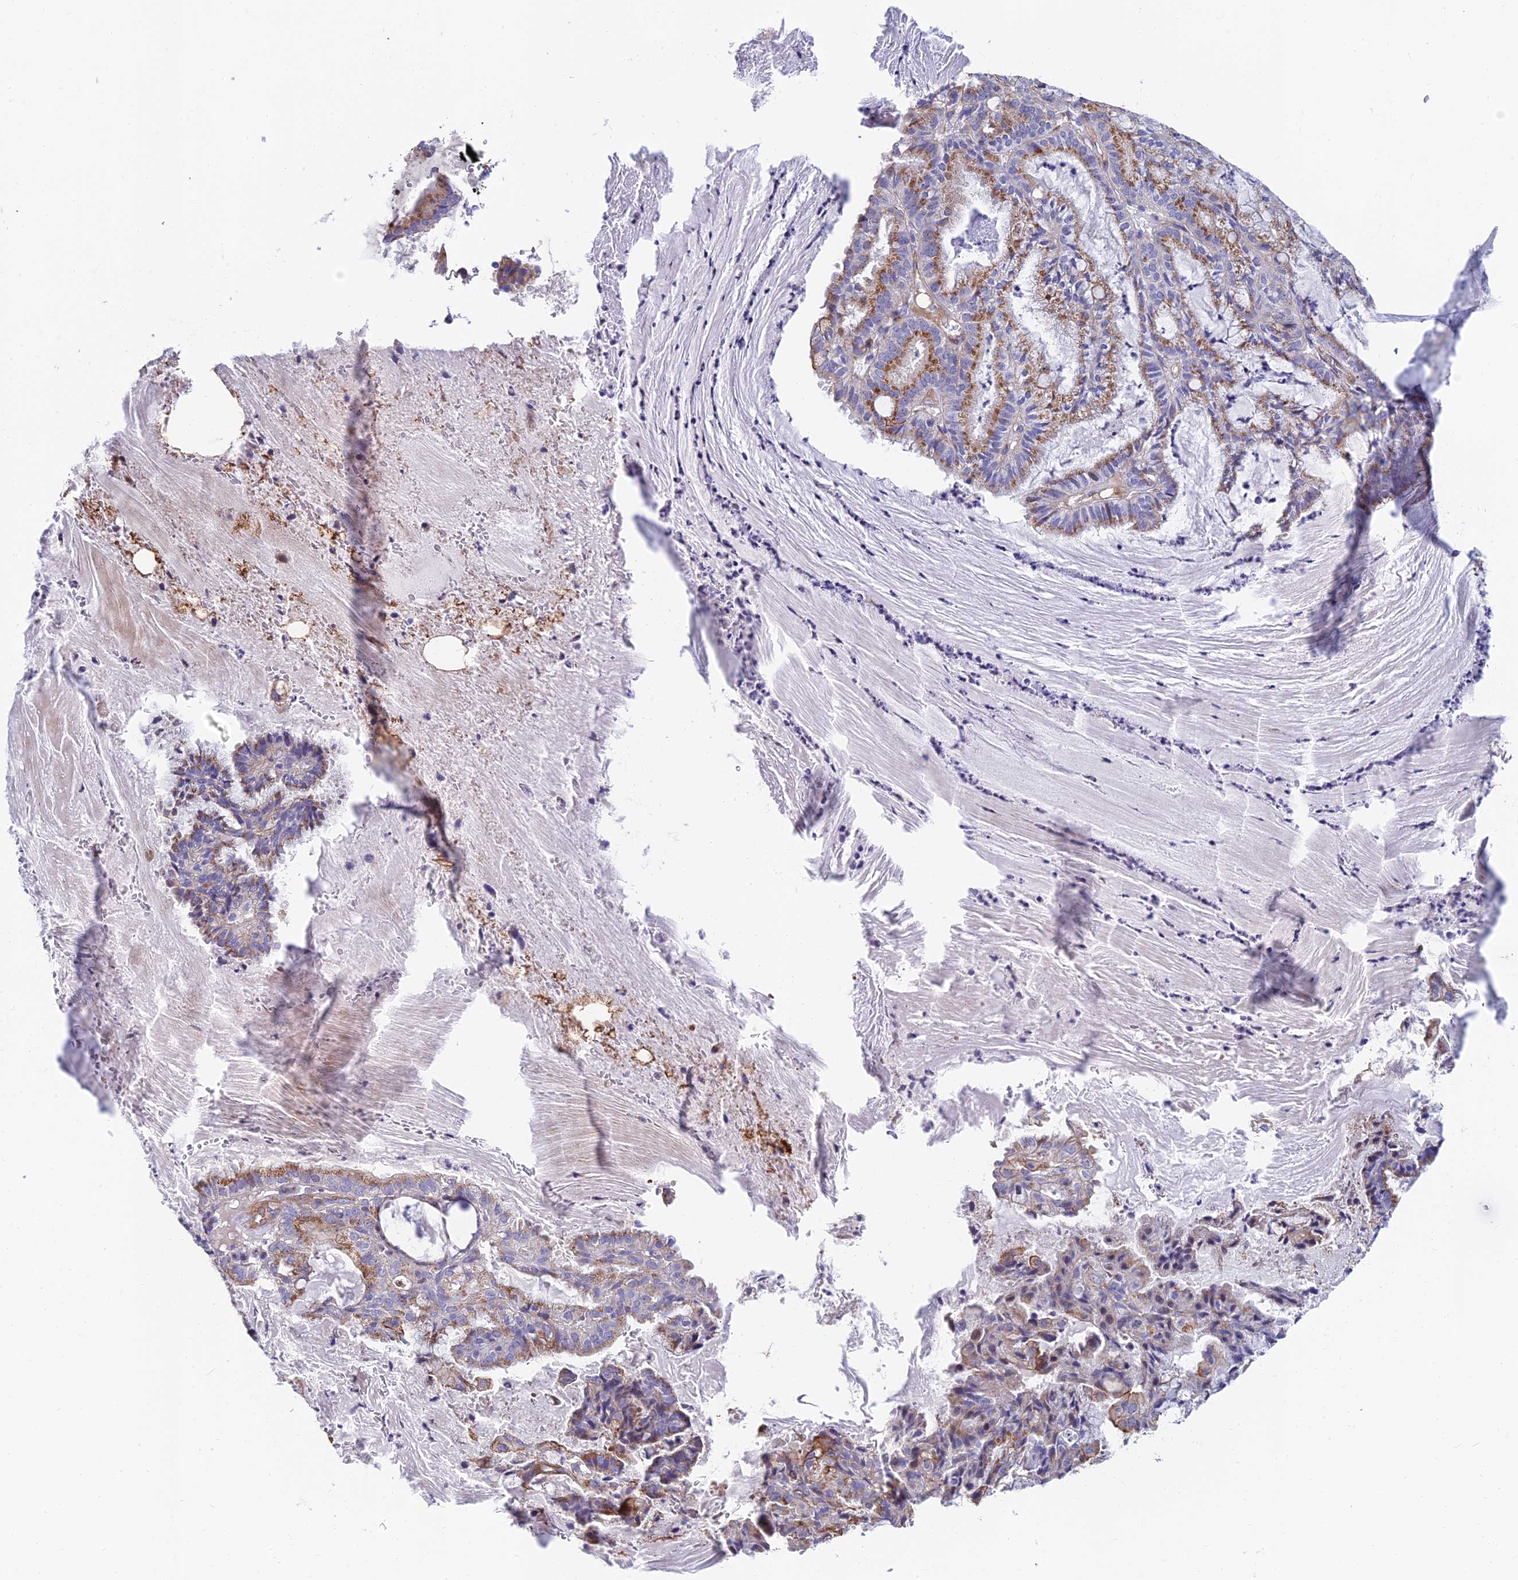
{"staining": {"intensity": "moderate", "quantity": ">75%", "location": "cytoplasmic/membranous"}, "tissue": "endometrial cancer", "cell_type": "Tumor cells", "image_type": "cancer", "snomed": [{"axis": "morphology", "description": "Adenocarcinoma, NOS"}, {"axis": "topography", "description": "Endometrium"}], "caption": "Tumor cells exhibit medium levels of moderate cytoplasmic/membranous staining in approximately >75% of cells in endometrial adenocarcinoma.", "gene": "ADGRF3", "patient": {"sex": "female", "age": 86}}